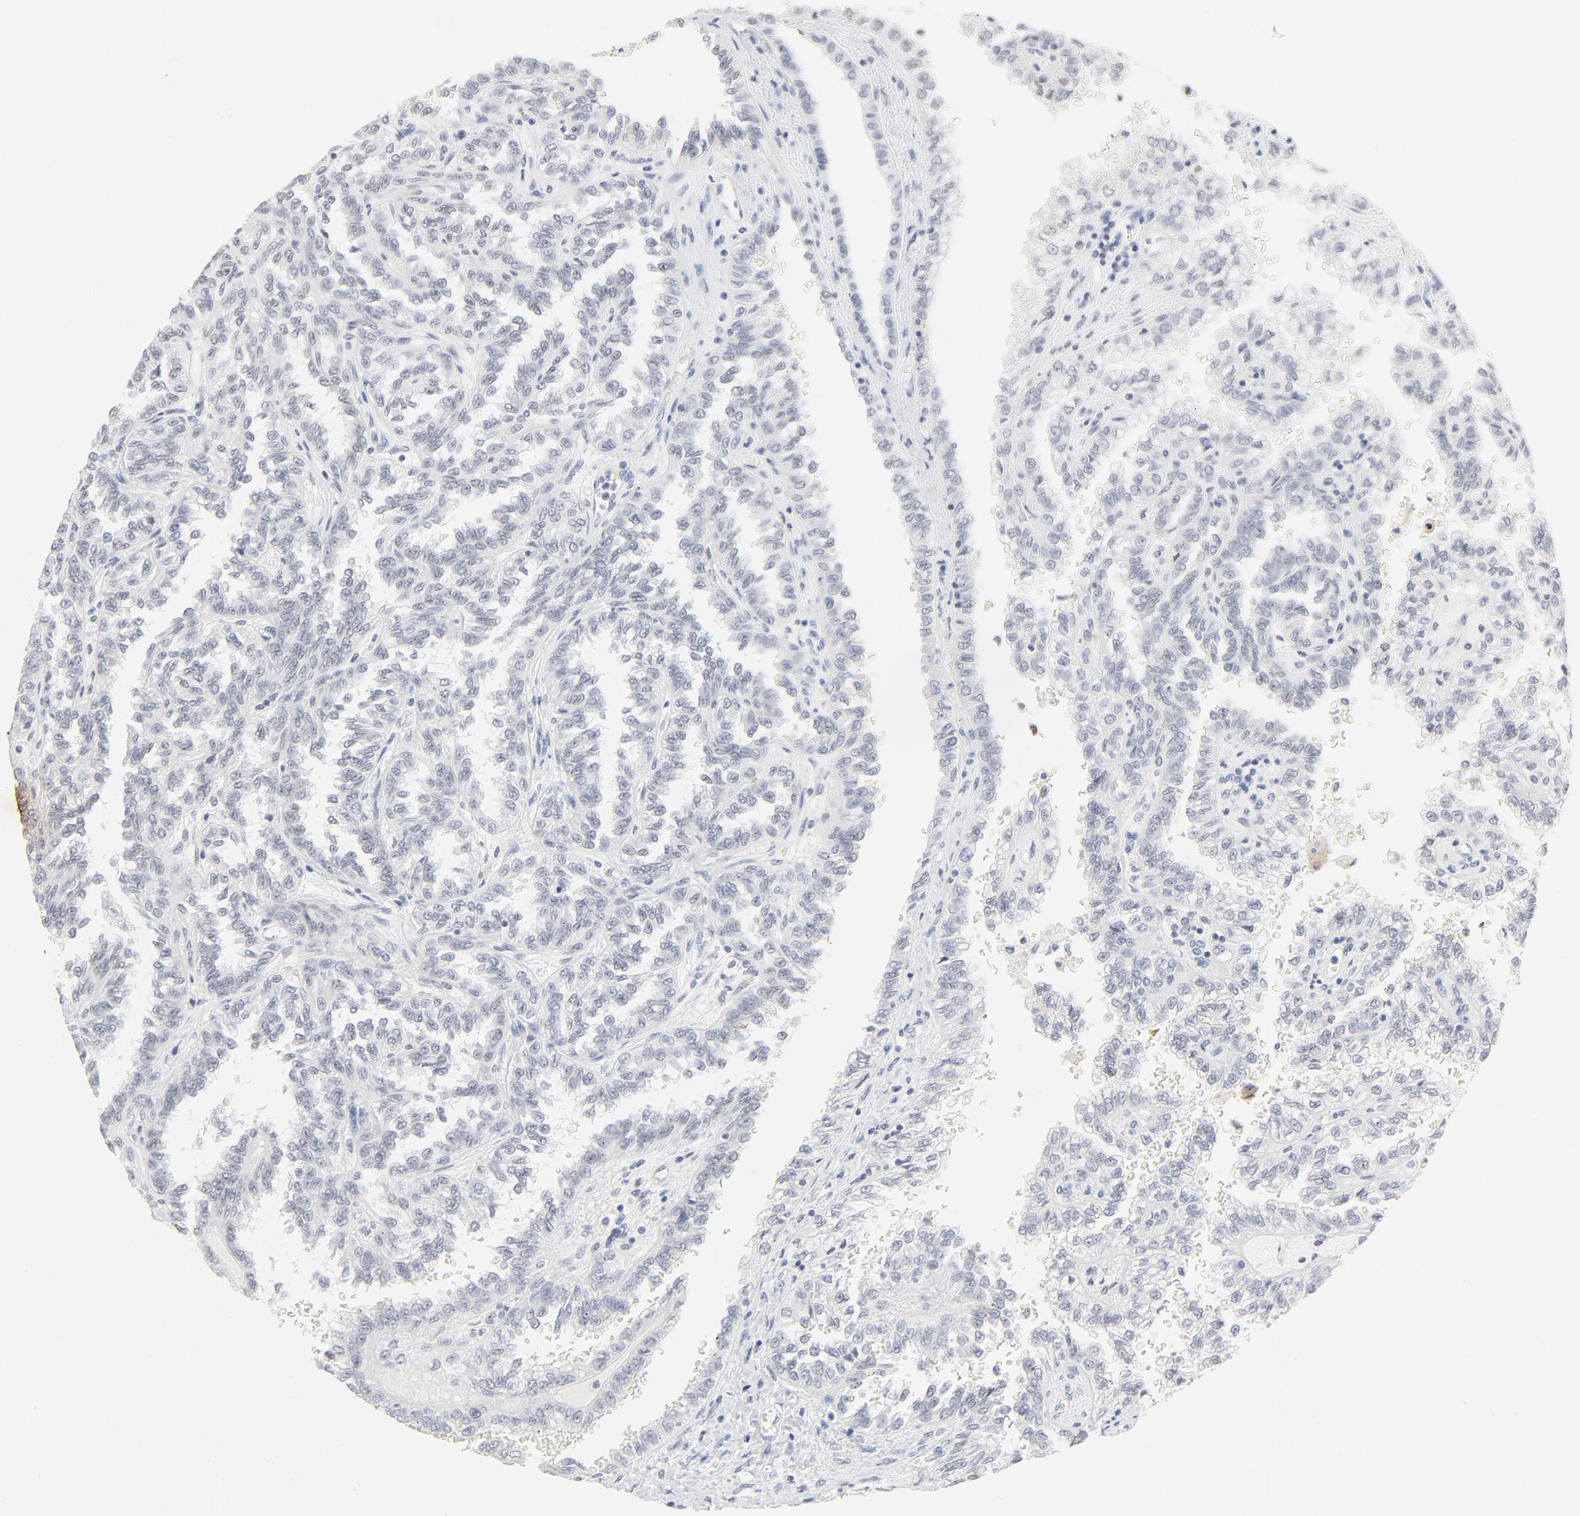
{"staining": {"intensity": "weak", "quantity": "25%-75%", "location": "nuclear"}, "tissue": "renal cancer", "cell_type": "Tumor cells", "image_type": "cancer", "snomed": [{"axis": "morphology", "description": "Inflammation, NOS"}, {"axis": "morphology", "description": "Adenocarcinoma, NOS"}, {"axis": "topography", "description": "Kidney"}], "caption": "IHC of renal adenocarcinoma shows low levels of weak nuclear expression in approximately 25%-75% of tumor cells.", "gene": "GTF2H1", "patient": {"sex": "male", "age": 68}}